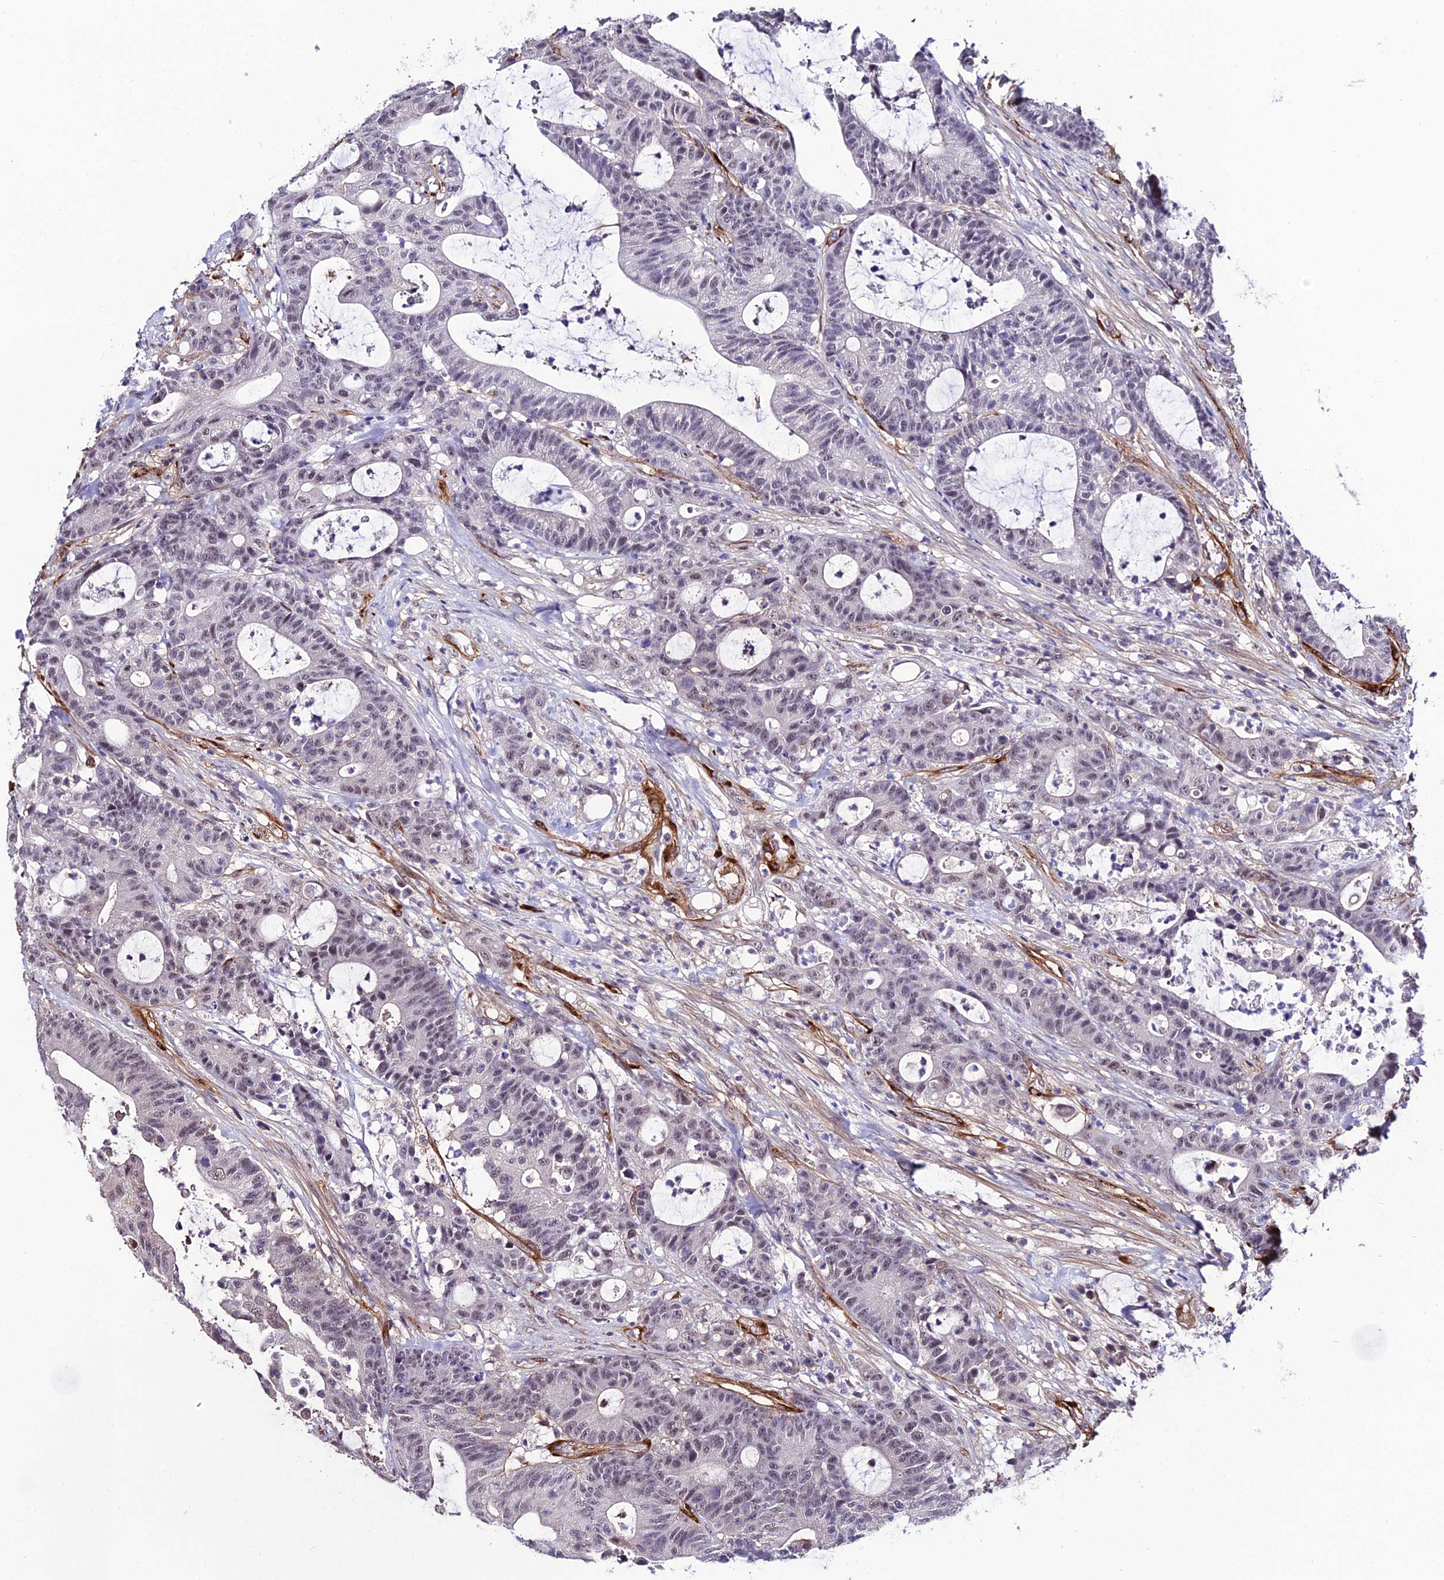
{"staining": {"intensity": "weak", "quantity": "<25%", "location": "nuclear"}, "tissue": "colorectal cancer", "cell_type": "Tumor cells", "image_type": "cancer", "snomed": [{"axis": "morphology", "description": "Adenocarcinoma, NOS"}, {"axis": "topography", "description": "Colon"}], "caption": "Adenocarcinoma (colorectal) was stained to show a protein in brown. There is no significant staining in tumor cells.", "gene": "SYT15", "patient": {"sex": "female", "age": 84}}